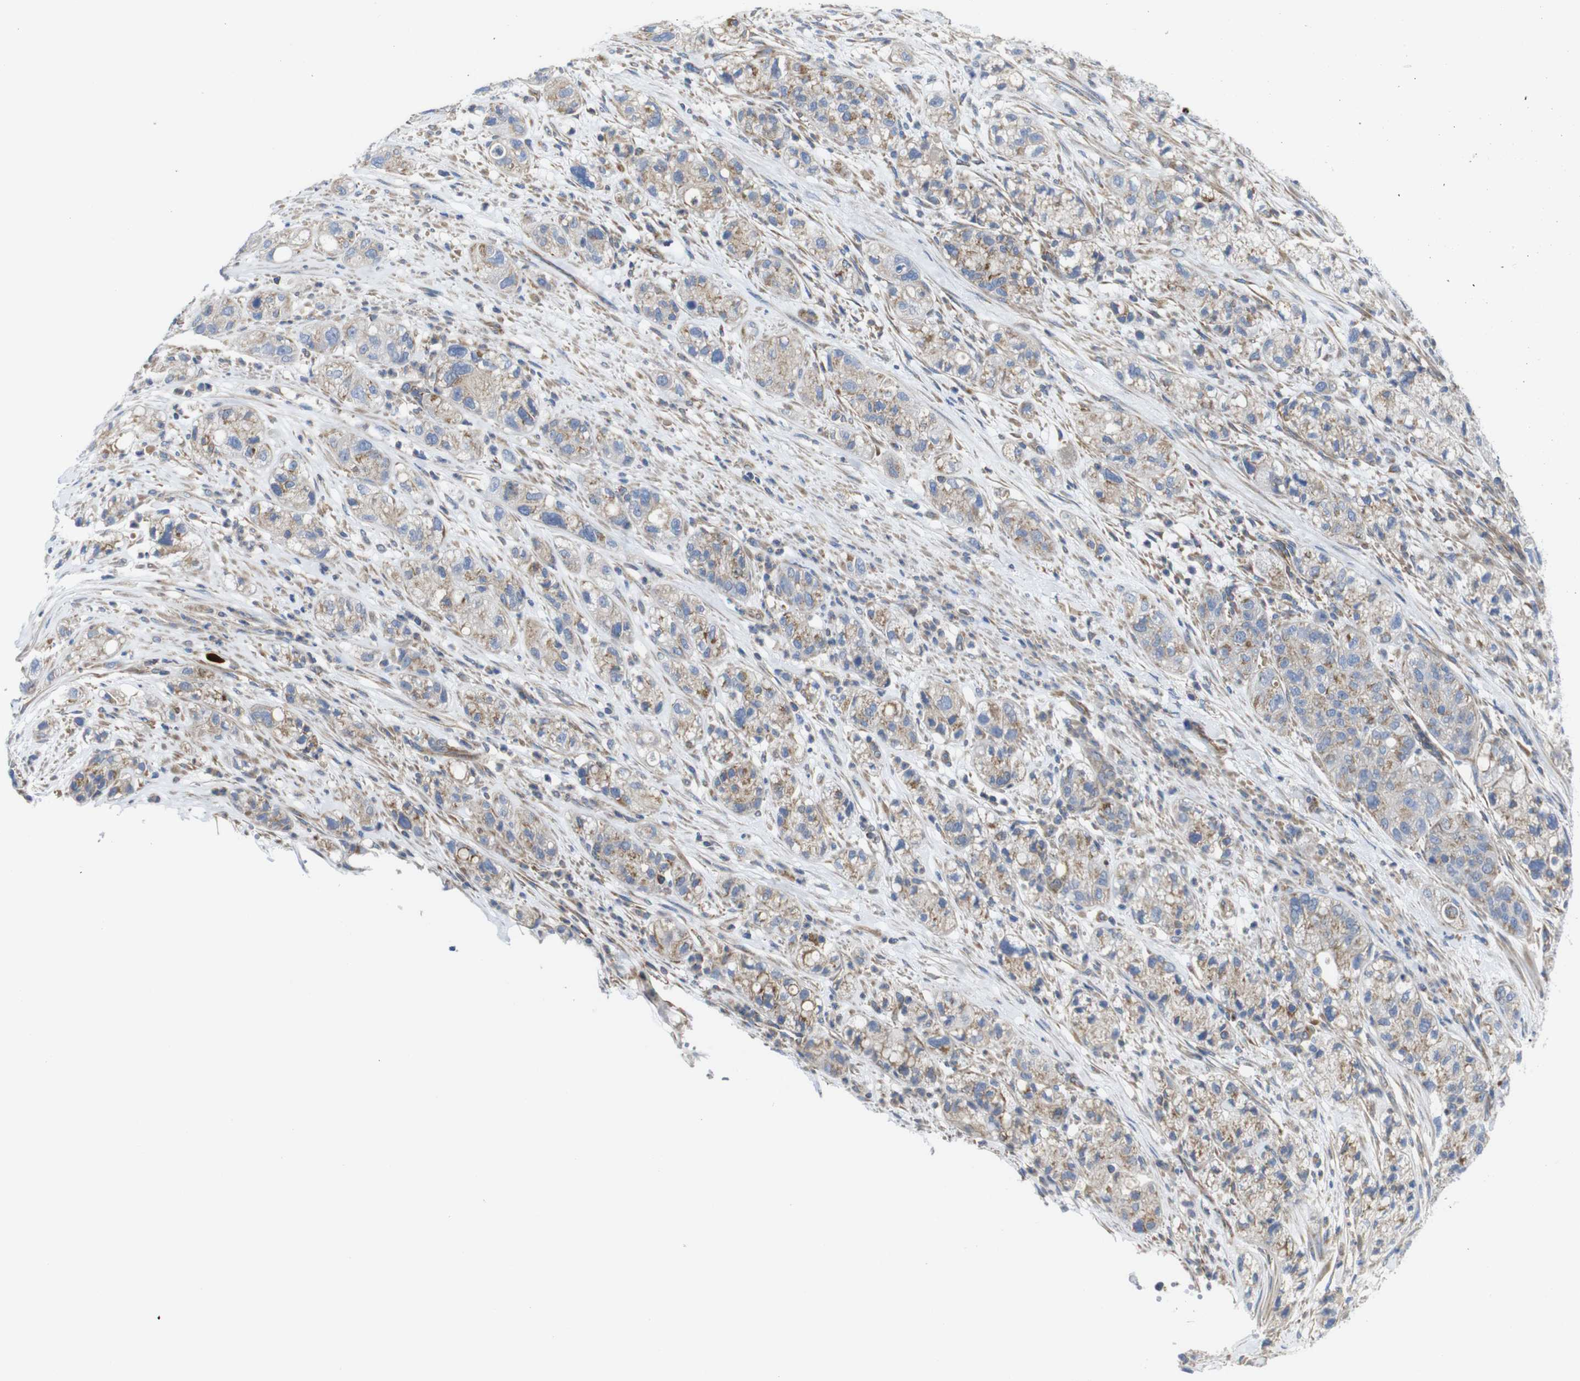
{"staining": {"intensity": "weak", "quantity": "25%-75%", "location": "cytoplasmic/membranous"}, "tissue": "pancreatic cancer", "cell_type": "Tumor cells", "image_type": "cancer", "snomed": [{"axis": "morphology", "description": "Adenocarcinoma, NOS"}, {"axis": "topography", "description": "Pancreas"}], "caption": "Pancreatic adenocarcinoma stained with DAB IHC displays low levels of weak cytoplasmic/membranous expression in about 25%-75% of tumor cells. The staining is performed using DAB (3,3'-diaminobenzidine) brown chromogen to label protein expression. The nuclei are counter-stained blue using hematoxylin.", "gene": "PDCD1LG2", "patient": {"sex": "female", "age": 78}}